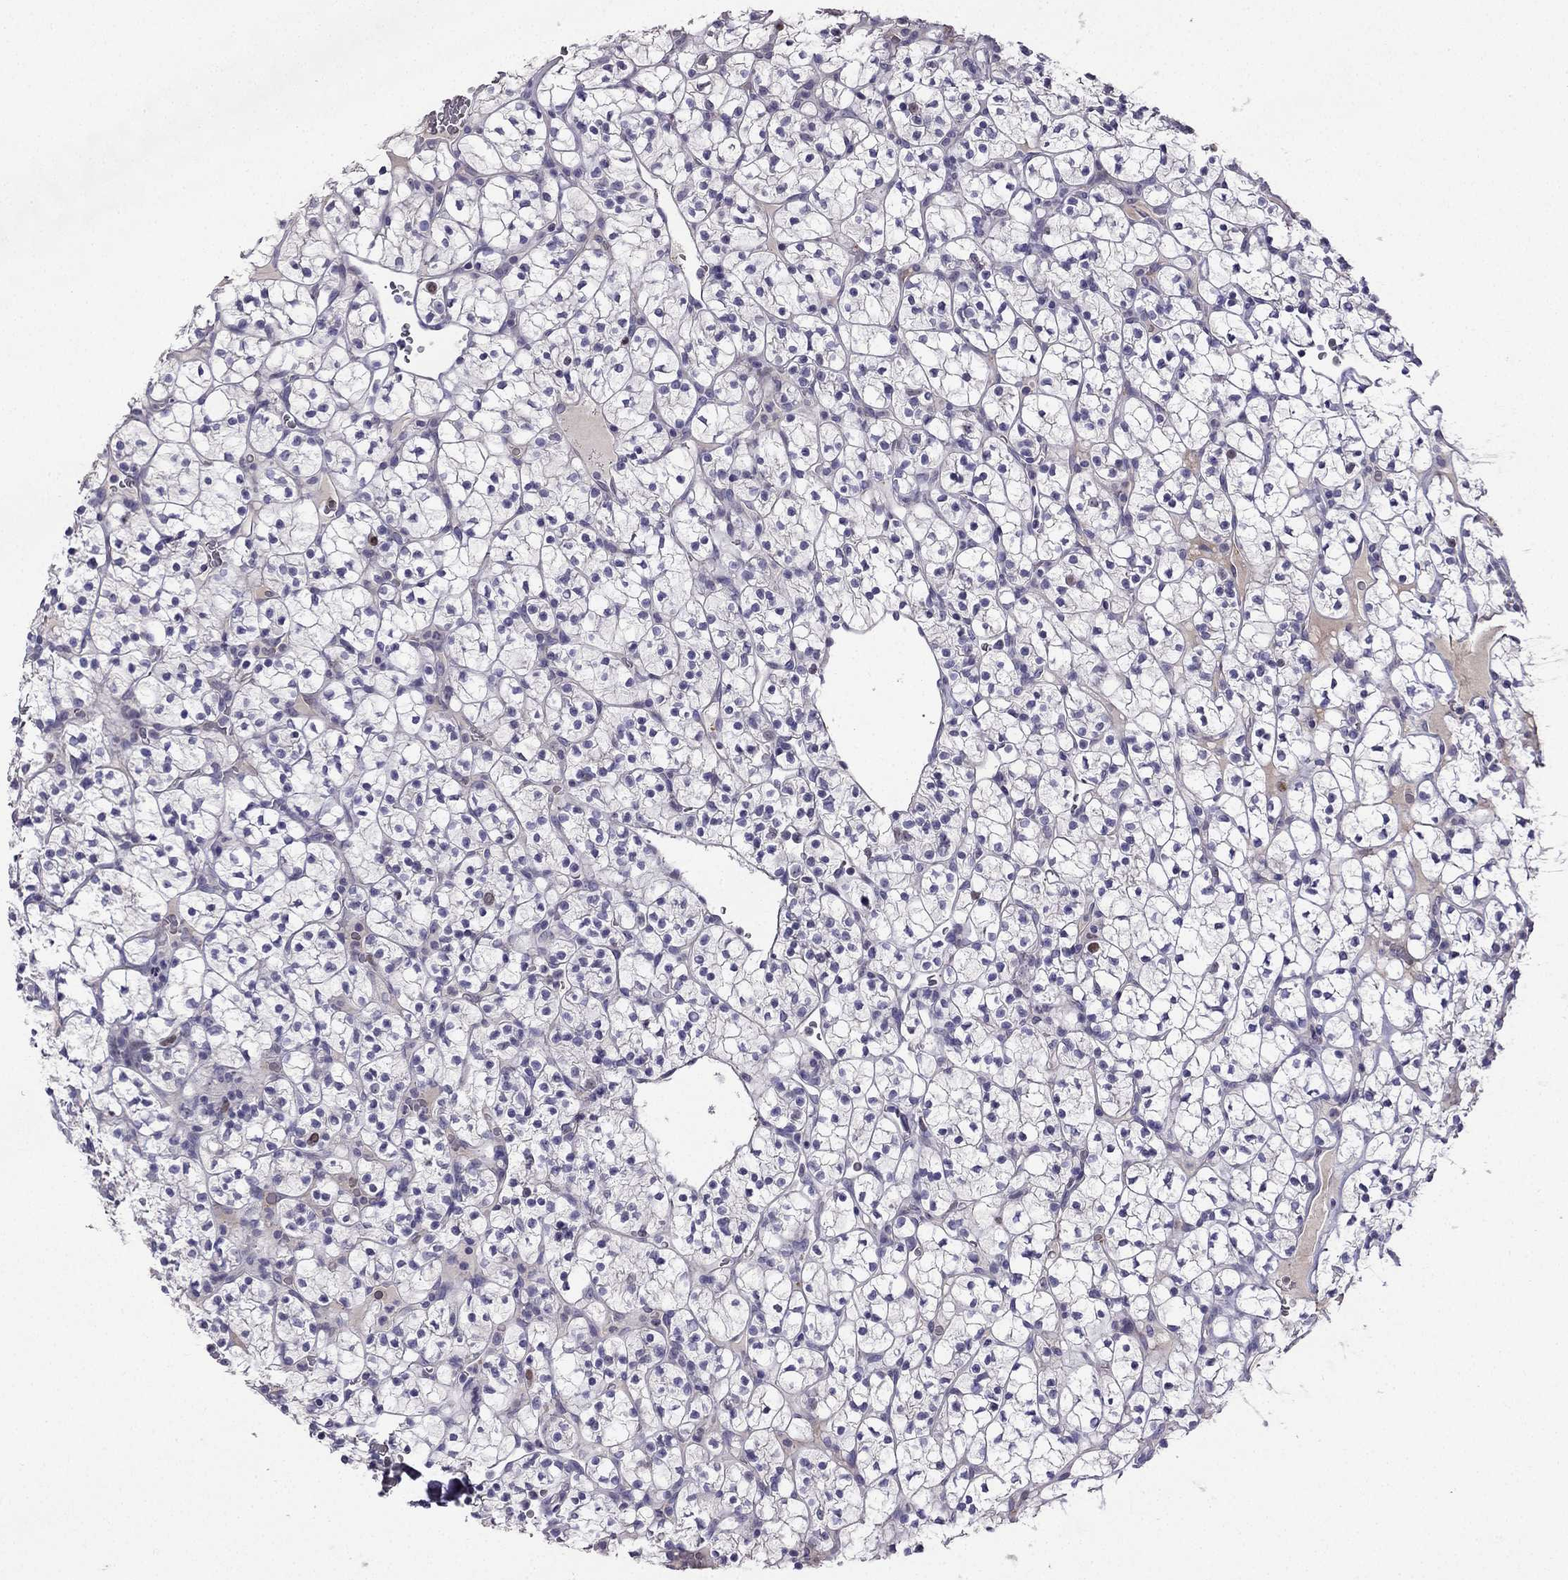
{"staining": {"intensity": "negative", "quantity": "none", "location": "none"}, "tissue": "renal cancer", "cell_type": "Tumor cells", "image_type": "cancer", "snomed": [{"axis": "morphology", "description": "Adenocarcinoma, NOS"}, {"axis": "topography", "description": "Kidney"}], "caption": "This is a histopathology image of immunohistochemistry (IHC) staining of adenocarcinoma (renal), which shows no positivity in tumor cells.", "gene": "UHRF1", "patient": {"sex": "female", "age": 89}}